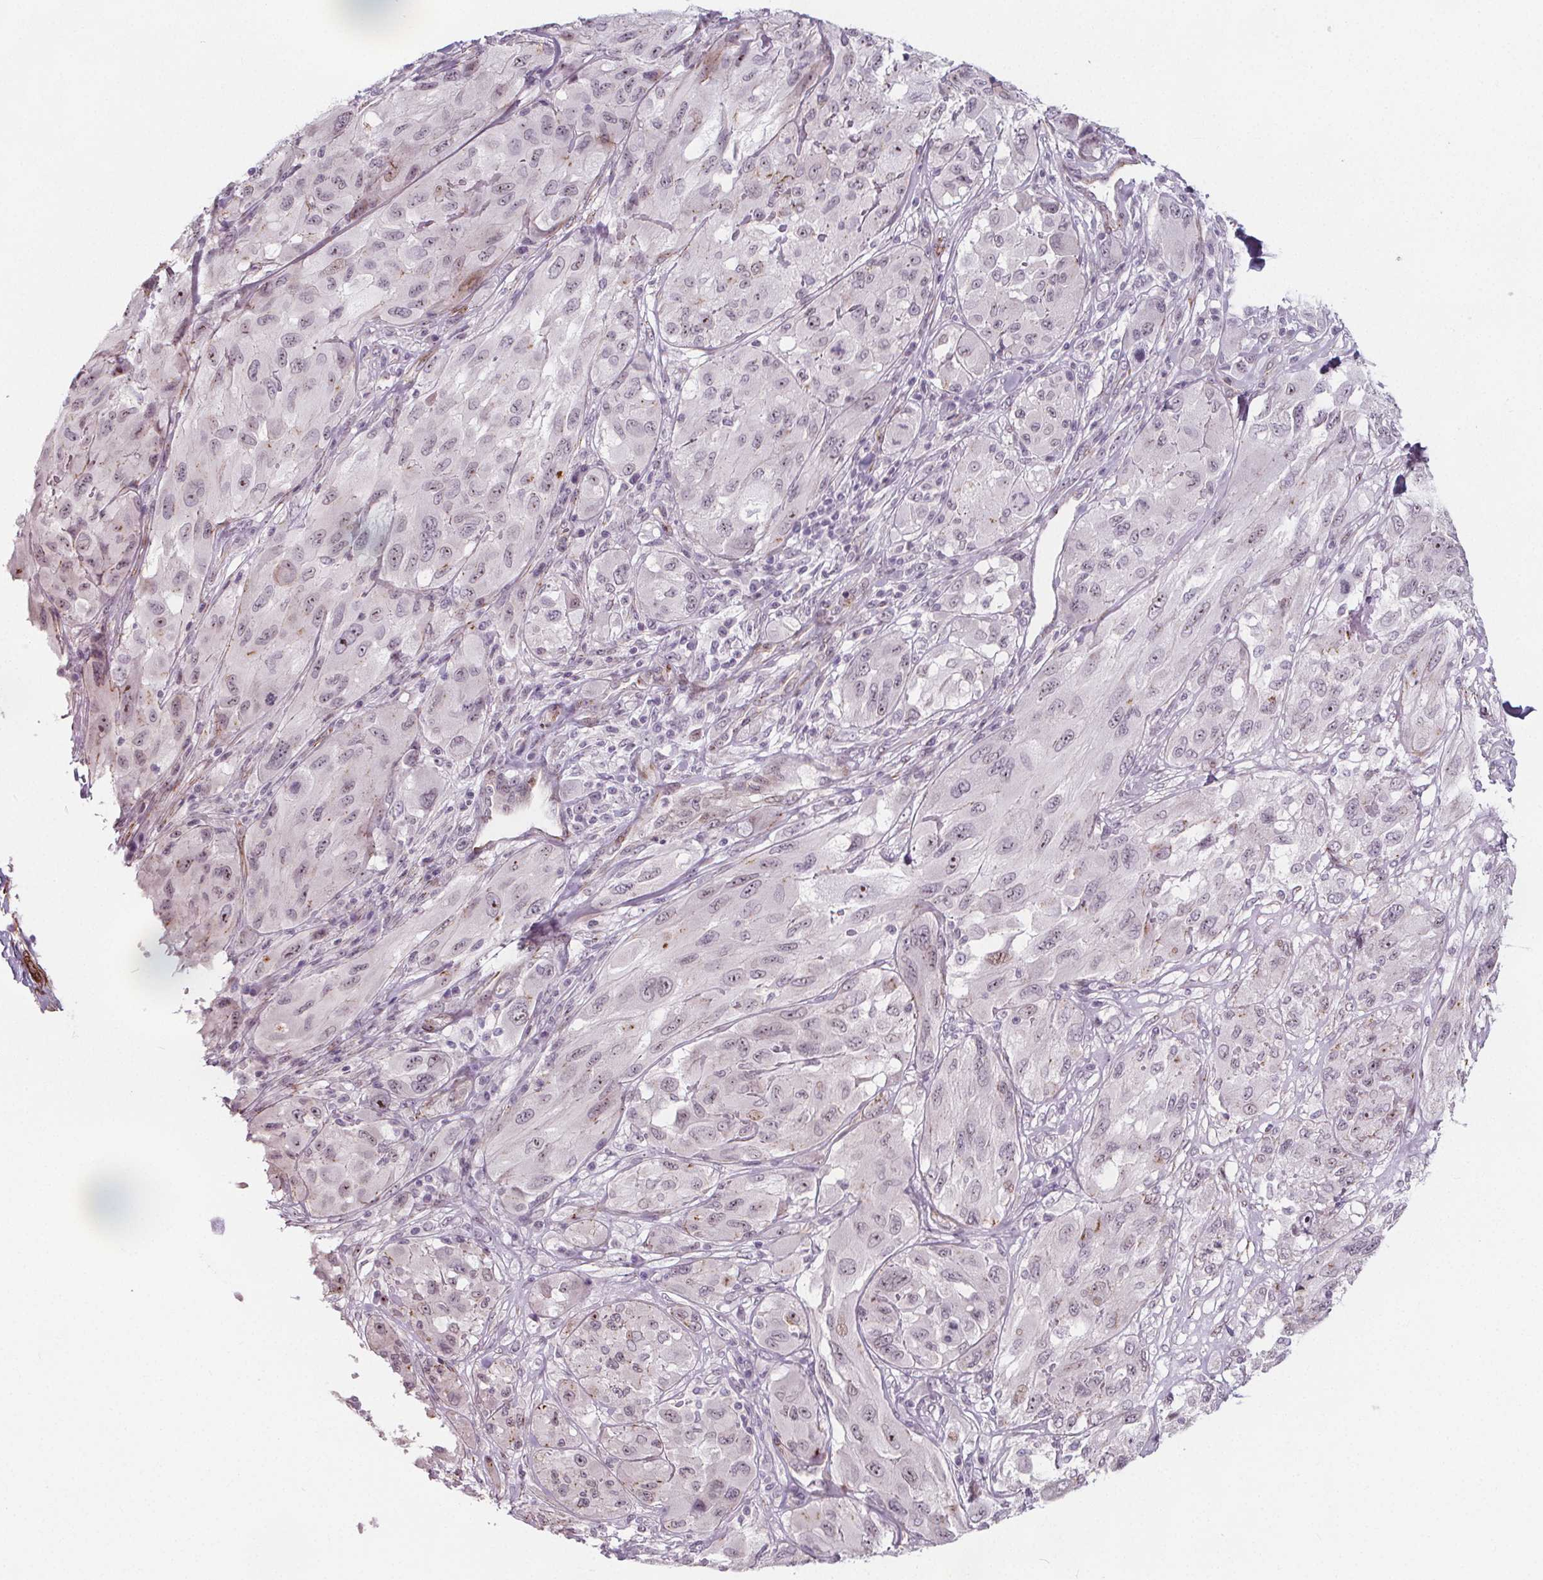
{"staining": {"intensity": "weak", "quantity": "<25%", "location": "nuclear"}, "tissue": "melanoma", "cell_type": "Tumor cells", "image_type": "cancer", "snomed": [{"axis": "morphology", "description": "Malignant melanoma, NOS"}, {"axis": "topography", "description": "Skin"}], "caption": "Immunohistochemistry micrograph of neoplastic tissue: human malignant melanoma stained with DAB displays no significant protein positivity in tumor cells. (Brightfield microscopy of DAB IHC at high magnification).", "gene": "HAS1", "patient": {"sex": "female", "age": 91}}